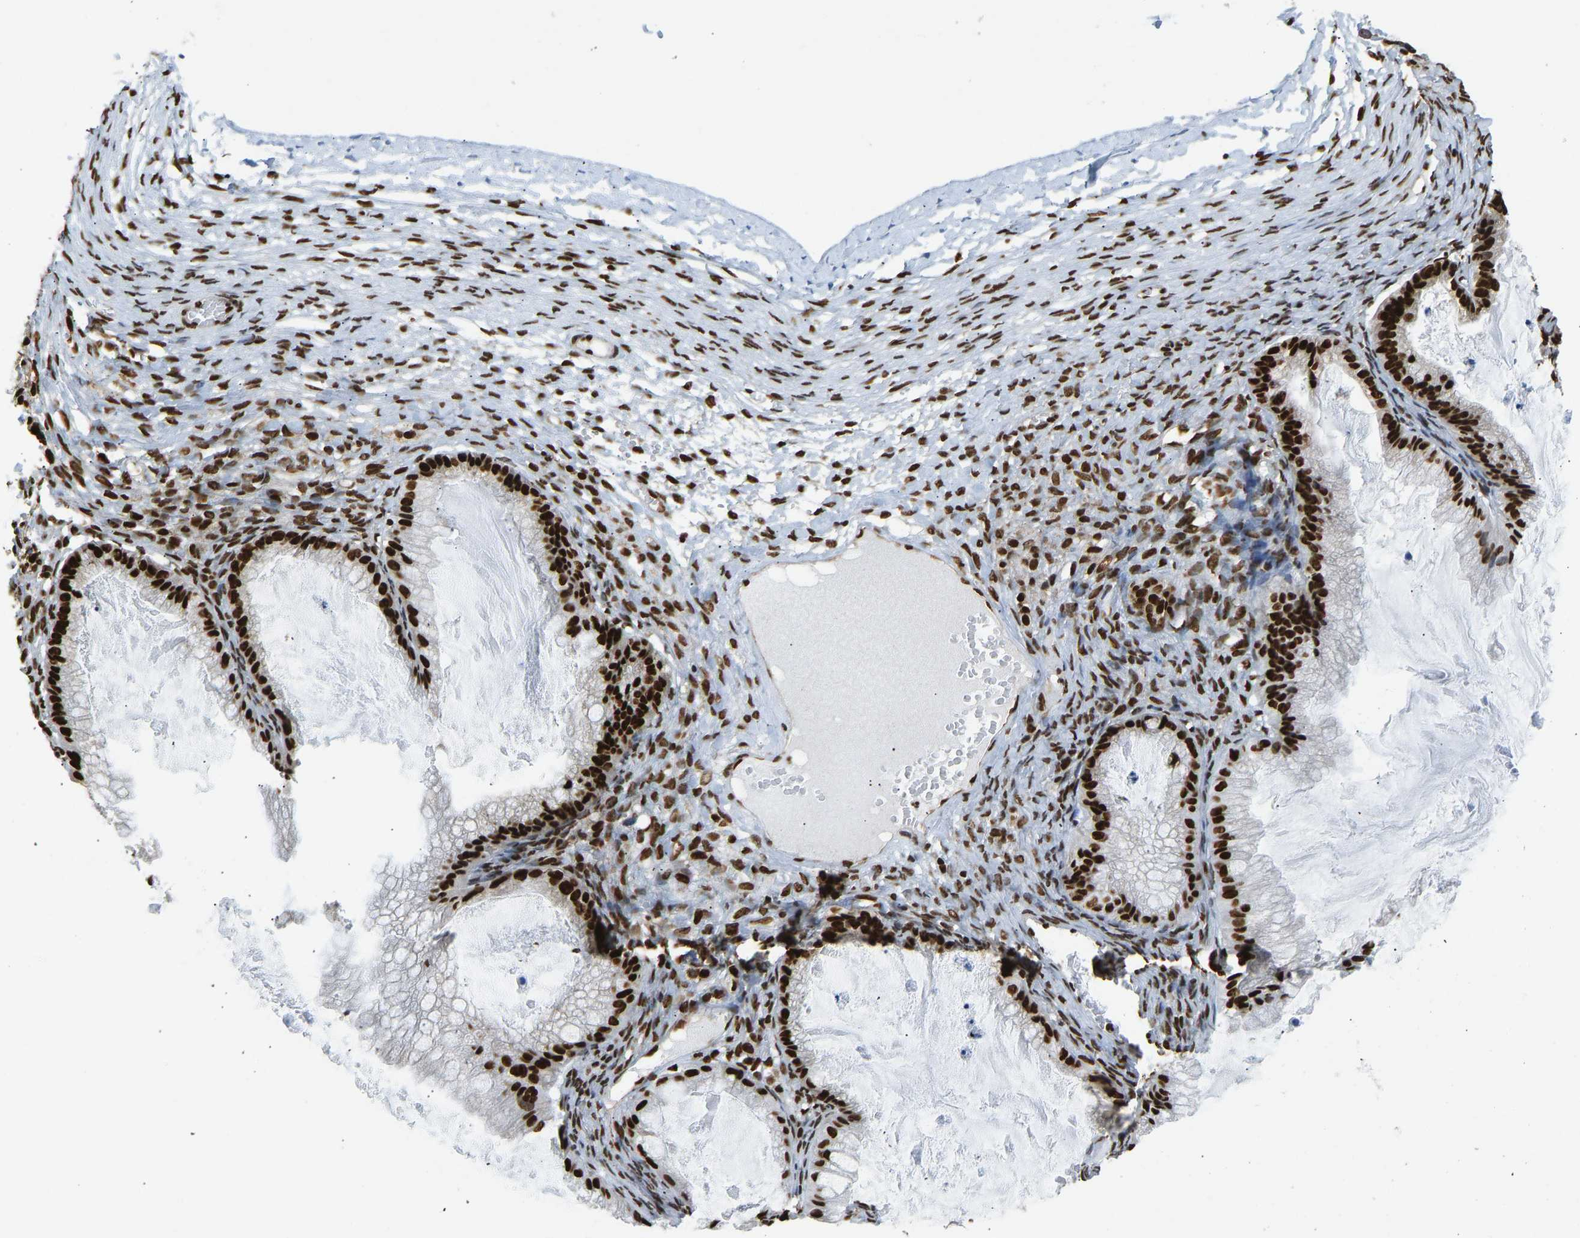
{"staining": {"intensity": "strong", "quantity": ">75%", "location": "nuclear"}, "tissue": "ovarian cancer", "cell_type": "Tumor cells", "image_type": "cancer", "snomed": [{"axis": "morphology", "description": "Cystadenocarcinoma, mucinous, NOS"}, {"axis": "topography", "description": "Ovary"}], "caption": "Immunohistochemical staining of ovarian mucinous cystadenocarcinoma demonstrates high levels of strong nuclear protein staining in about >75% of tumor cells. (Brightfield microscopy of DAB IHC at high magnification).", "gene": "ZSCAN20", "patient": {"sex": "female", "age": 57}}